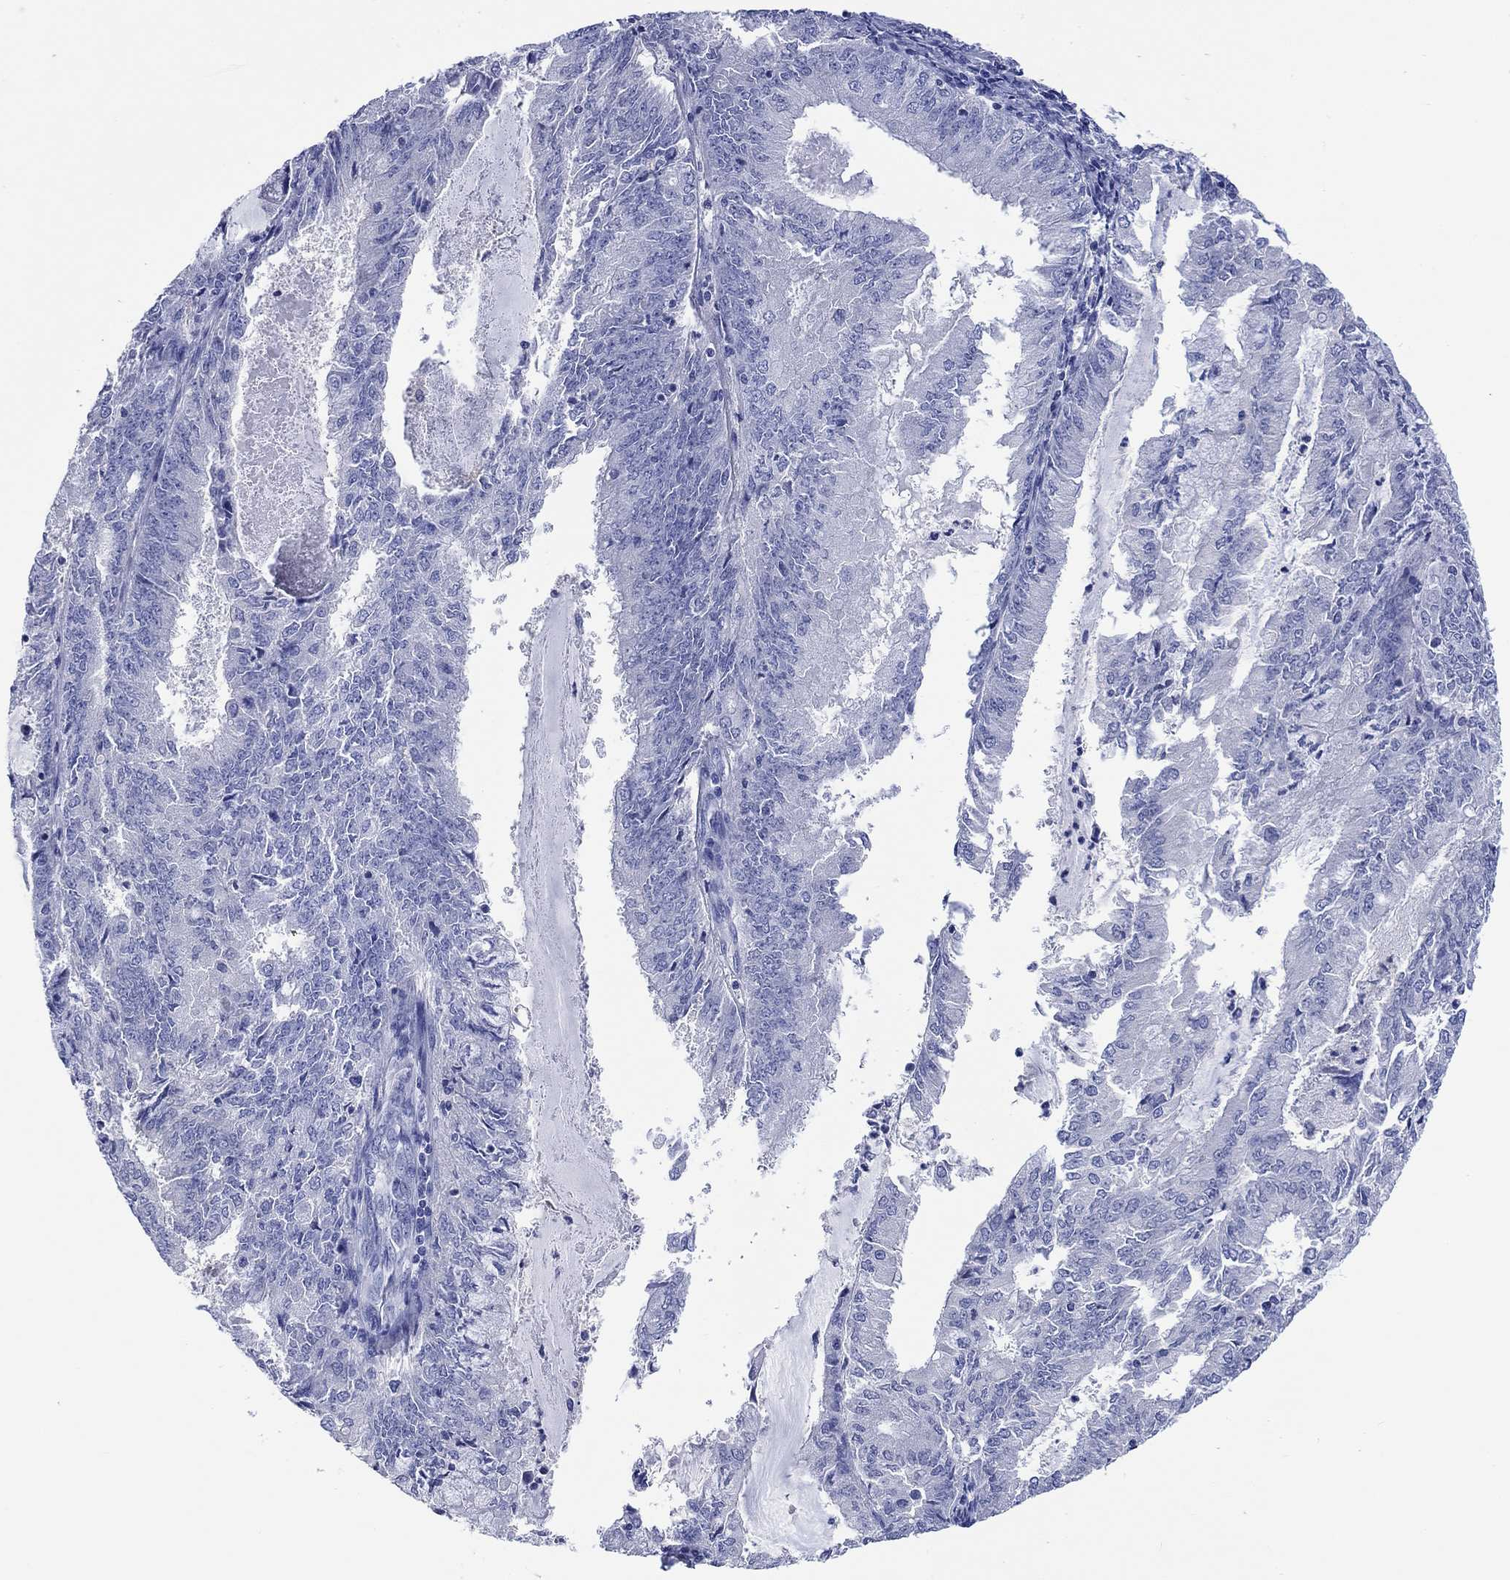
{"staining": {"intensity": "negative", "quantity": "none", "location": "none"}, "tissue": "endometrial cancer", "cell_type": "Tumor cells", "image_type": "cancer", "snomed": [{"axis": "morphology", "description": "Adenocarcinoma, NOS"}, {"axis": "topography", "description": "Endometrium"}], "caption": "High magnification brightfield microscopy of endometrial adenocarcinoma stained with DAB (brown) and counterstained with hematoxylin (blue): tumor cells show no significant positivity.", "gene": "TOMM20L", "patient": {"sex": "female", "age": 57}}